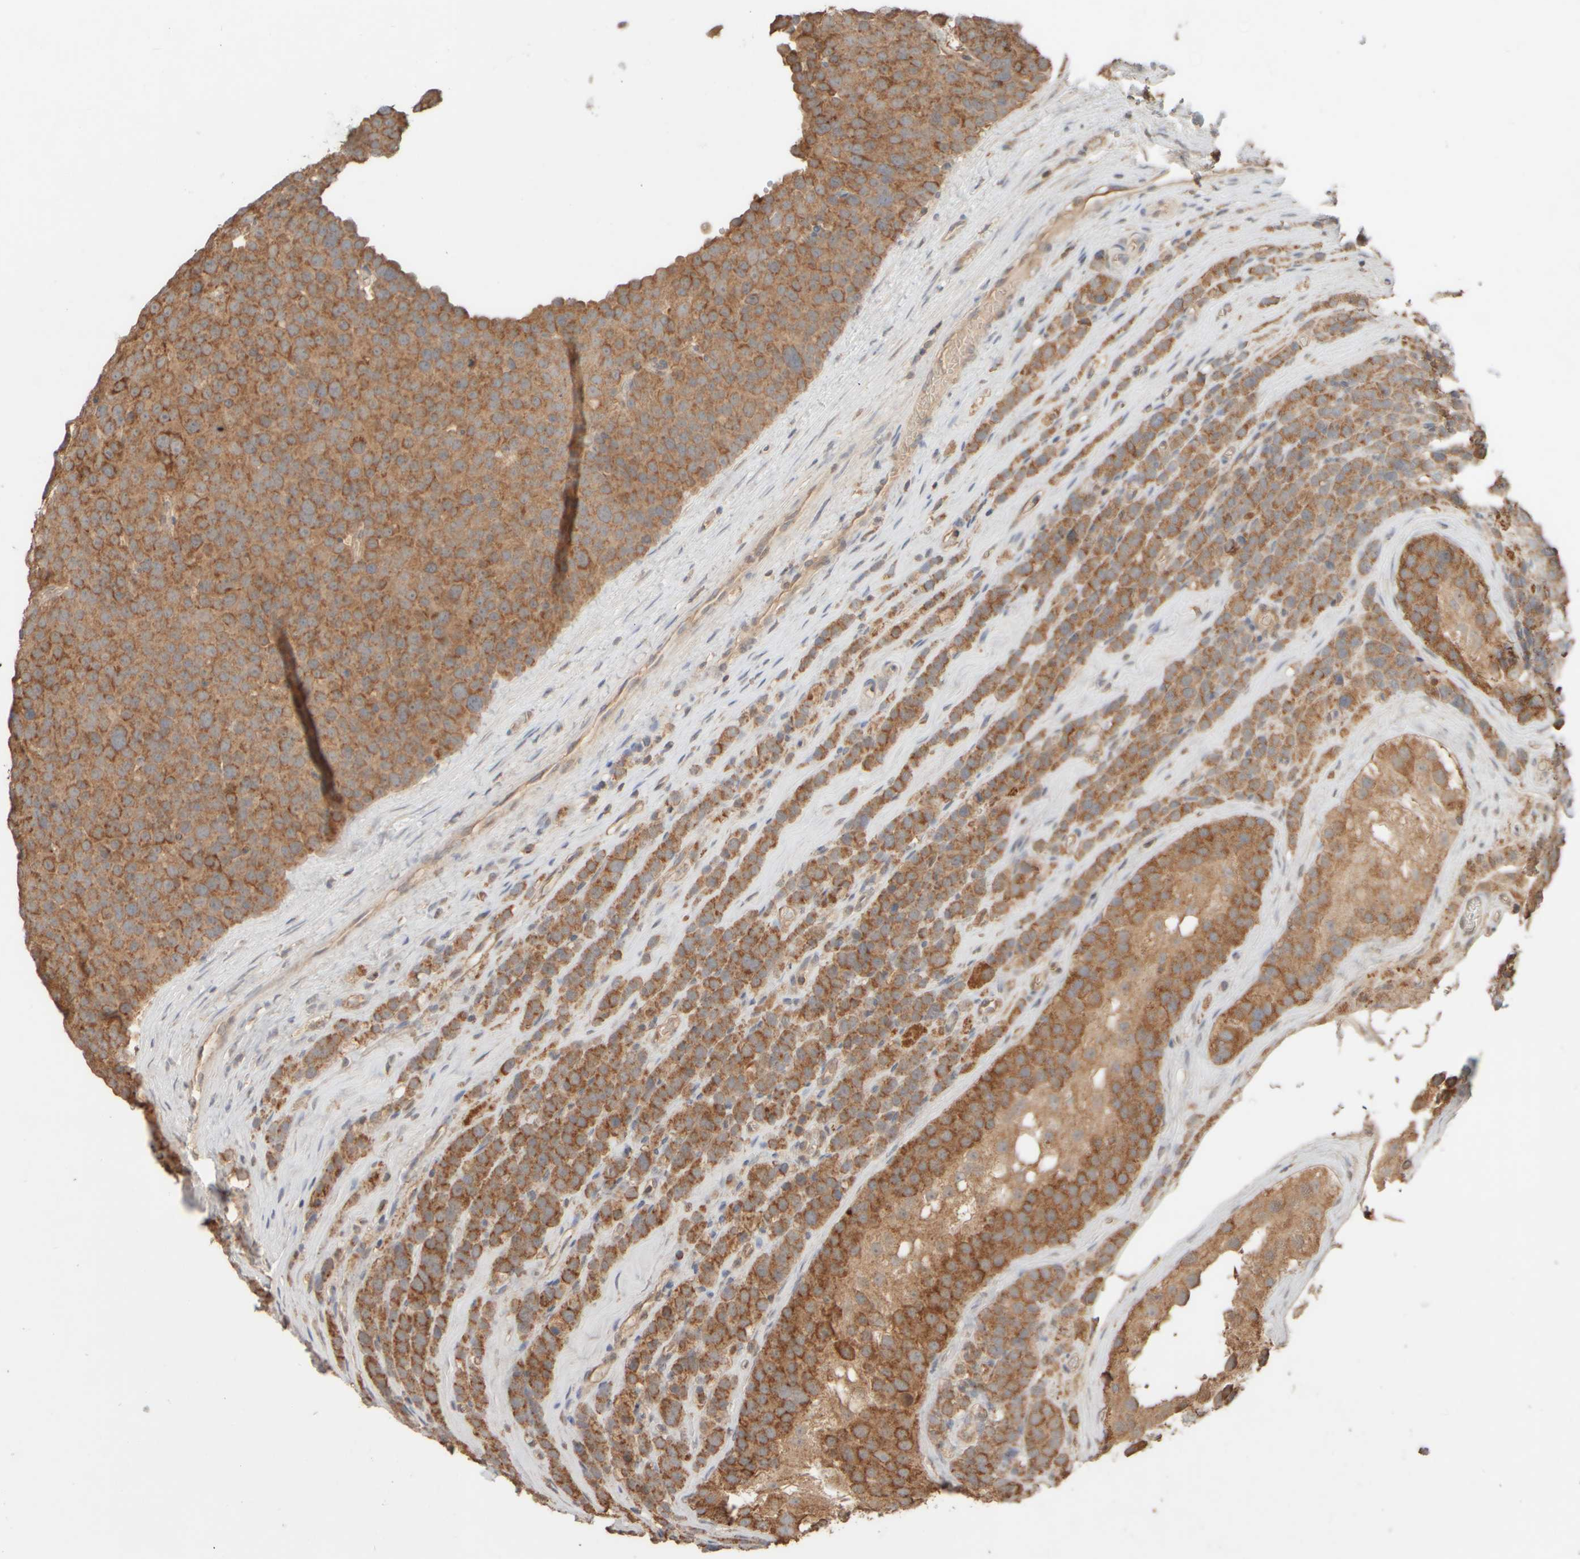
{"staining": {"intensity": "moderate", "quantity": ">75%", "location": "cytoplasmic/membranous"}, "tissue": "testis cancer", "cell_type": "Tumor cells", "image_type": "cancer", "snomed": [{"axis": "morphology", "description": "Seminoma, NOS"}, {"axis": "topography", "description": "Testis"}], "caption": "The immunohistochemical stain highlights moderate cytoplasmic/membranous expression in tumor cells of seminoma (testis) tissue.", "gene": "EIF2B3", "patient": {"sex": "male", "age": 71}}